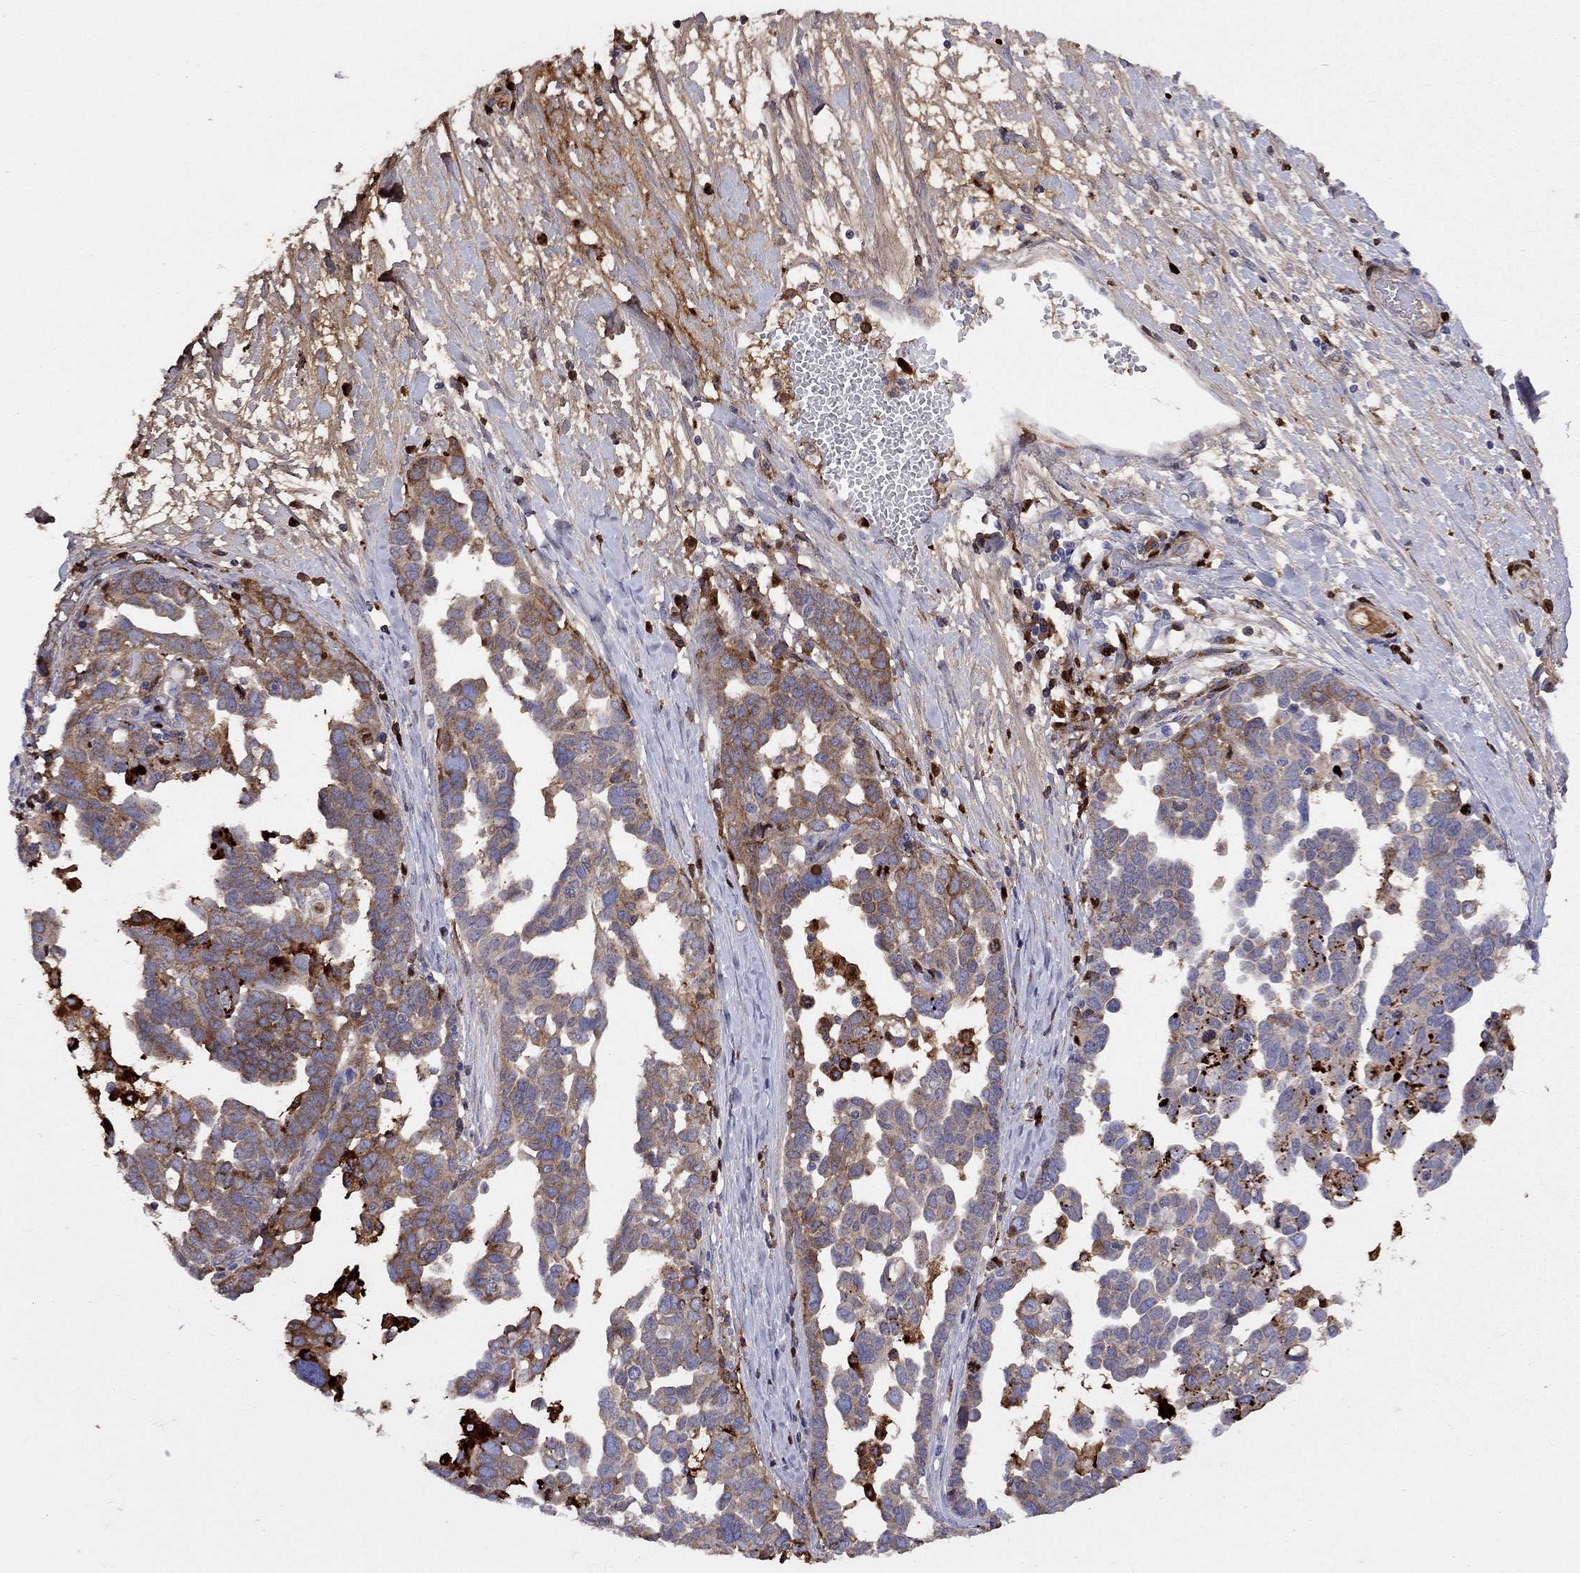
{"staining": {"intensity": "moderate", "quantity": "<25%", "location": "cytoplasmic/membranous"}, "tissue": "ovarian cancer", "cell_type": "Tumor cells", "image_type": "cancer", "snomed": [{"axis": "morphology", "description": "Cystadenocarcinoma, serous, NOS"}, {"axis": "topography", "description": "Ovary"}], "caption": "Serous cystadenocarcinoma (ovarian) stained for a protein displays moderate cytoplasmic/membranous positivity in tumor cells.", "gene": "SERPINA3", "patient": {"sex": "female", "age": 54}}